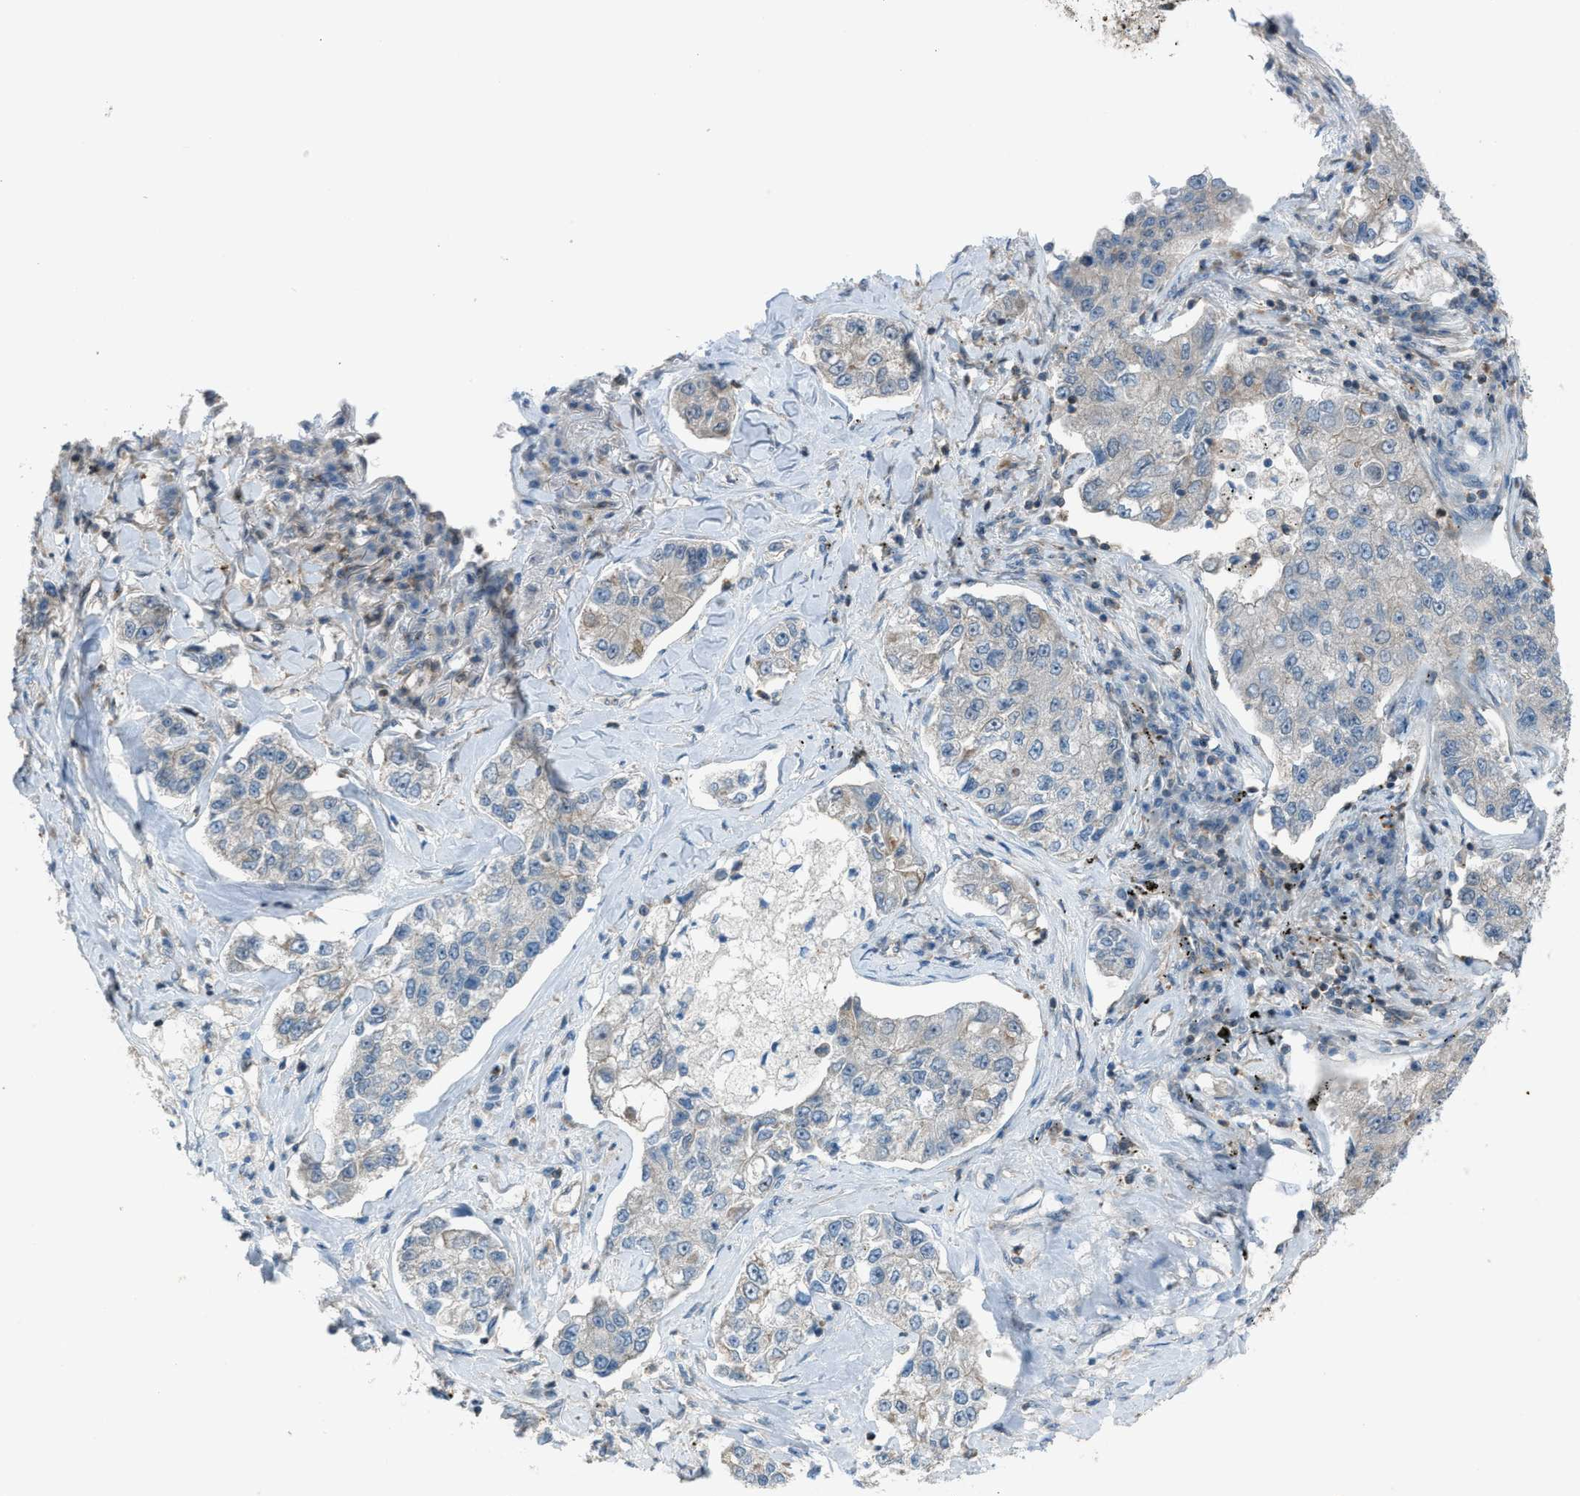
{"staining": {"intensity": "weak", "quantity": "<25%", "location": "cytoplasmic/membranous"}, "tissue": "lung cancer", "cell_type": "Tumor cells", "image_type": "cancer", "snomed": [{"axis": "morphology", "description": "Adenocarcinoma, NOS"}, {"axis": "topography", "description": "Lung"}], "caption": "The image demonstrates no staining of tumor cells in lung cancer.", "gene": "DYRK1A", "patient": {"sex": "male", "age": 49}}